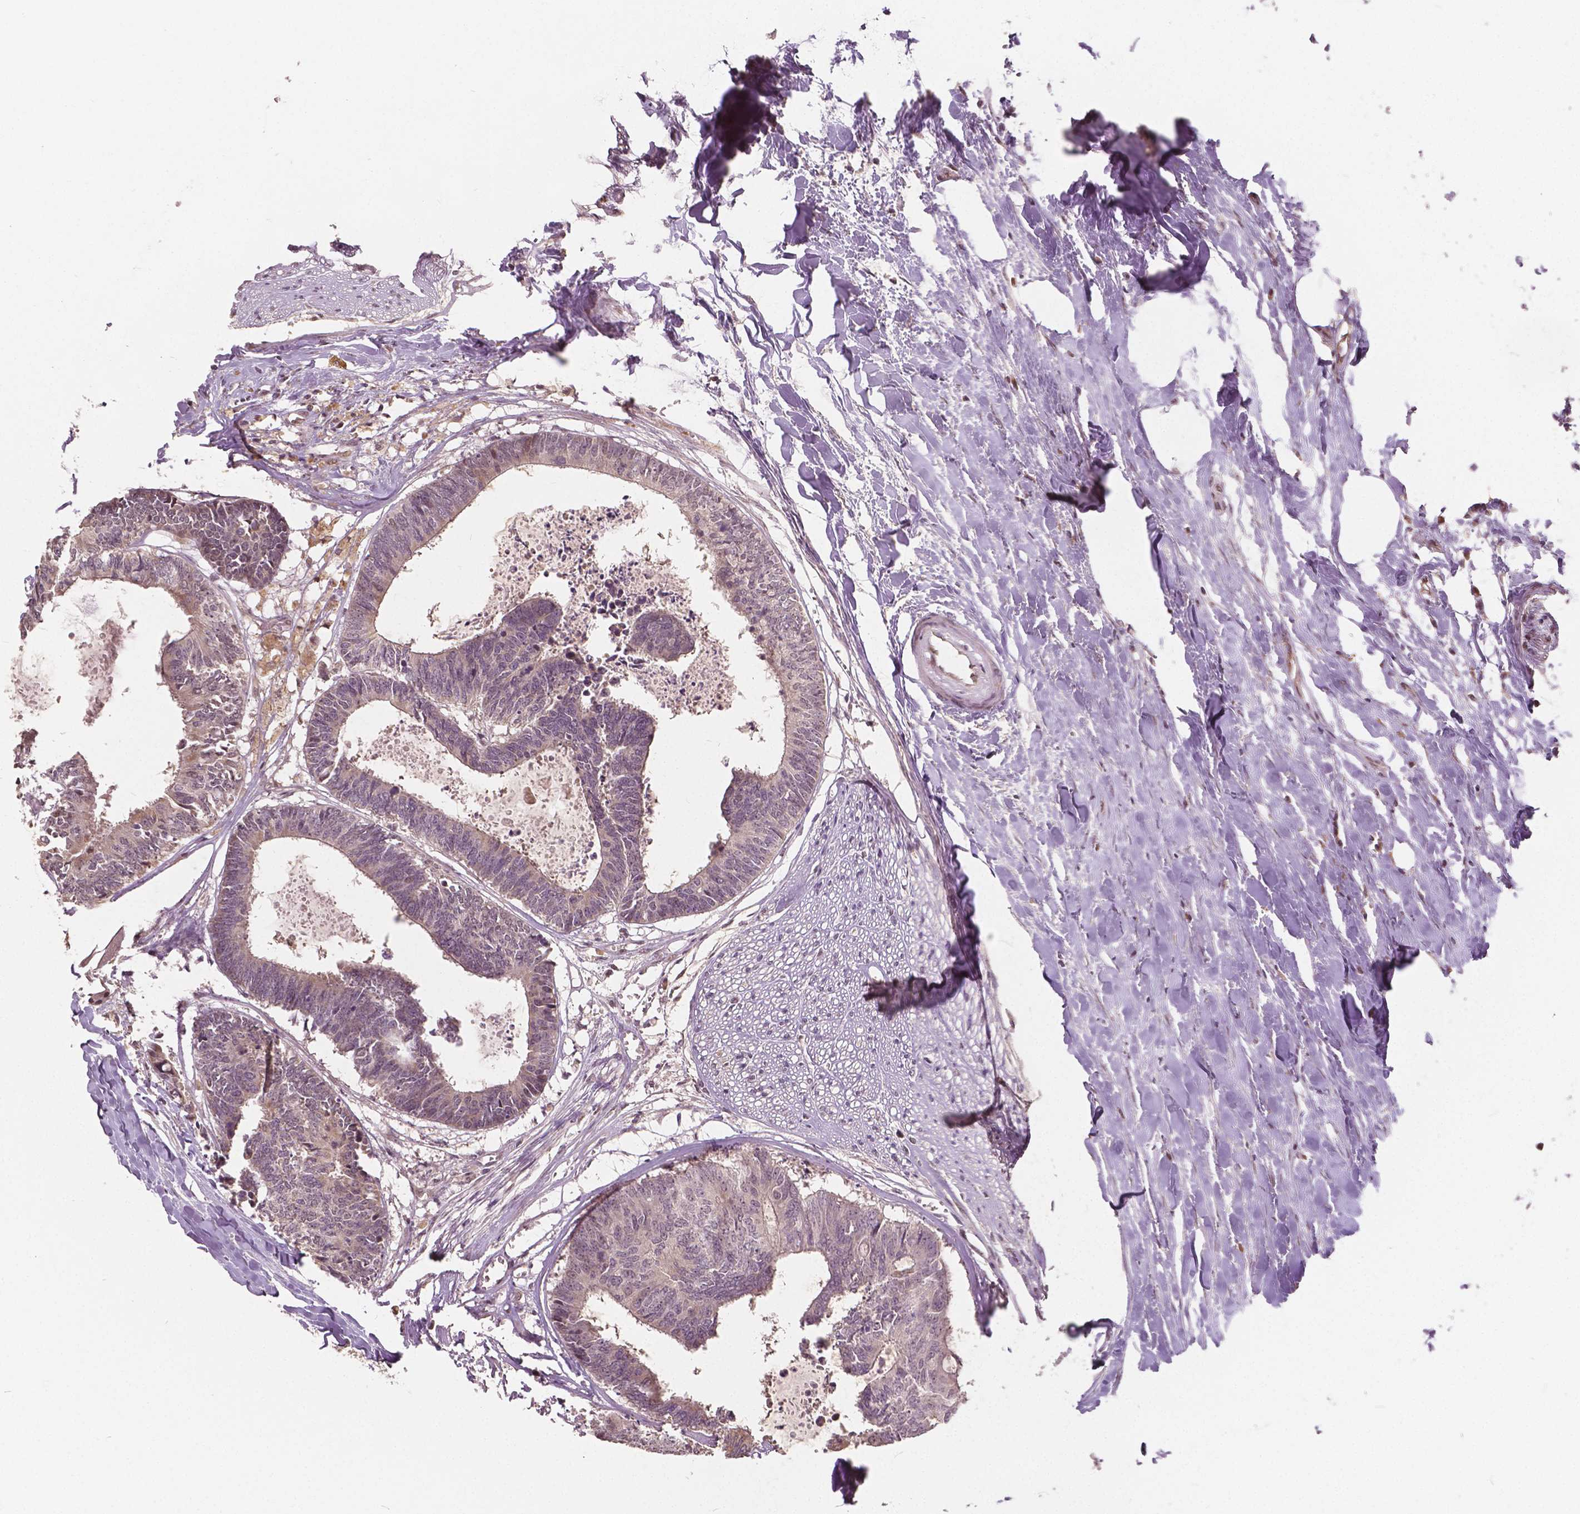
{"staining": {"intensity": "negative", "quantity": "none", "location": "none"}, "tissue": "colorectal cancer", "cell_type": "Tumor cells", "image_type": "cancer", "snomed": [{"axis": "morphology", "description": "Adenocarcinoma, NOS"}, {"axis": "topography", "description": "Colon"}, {"axis": "topography", "description": "Rectum"}], "caption": "This is an immunohistochemistry micrograph of human colorectal adenocarcinoma. There is no staining in tumor cells.", "gene": "HMBOX1", "patient": {"sex": "male", "age": 57}}